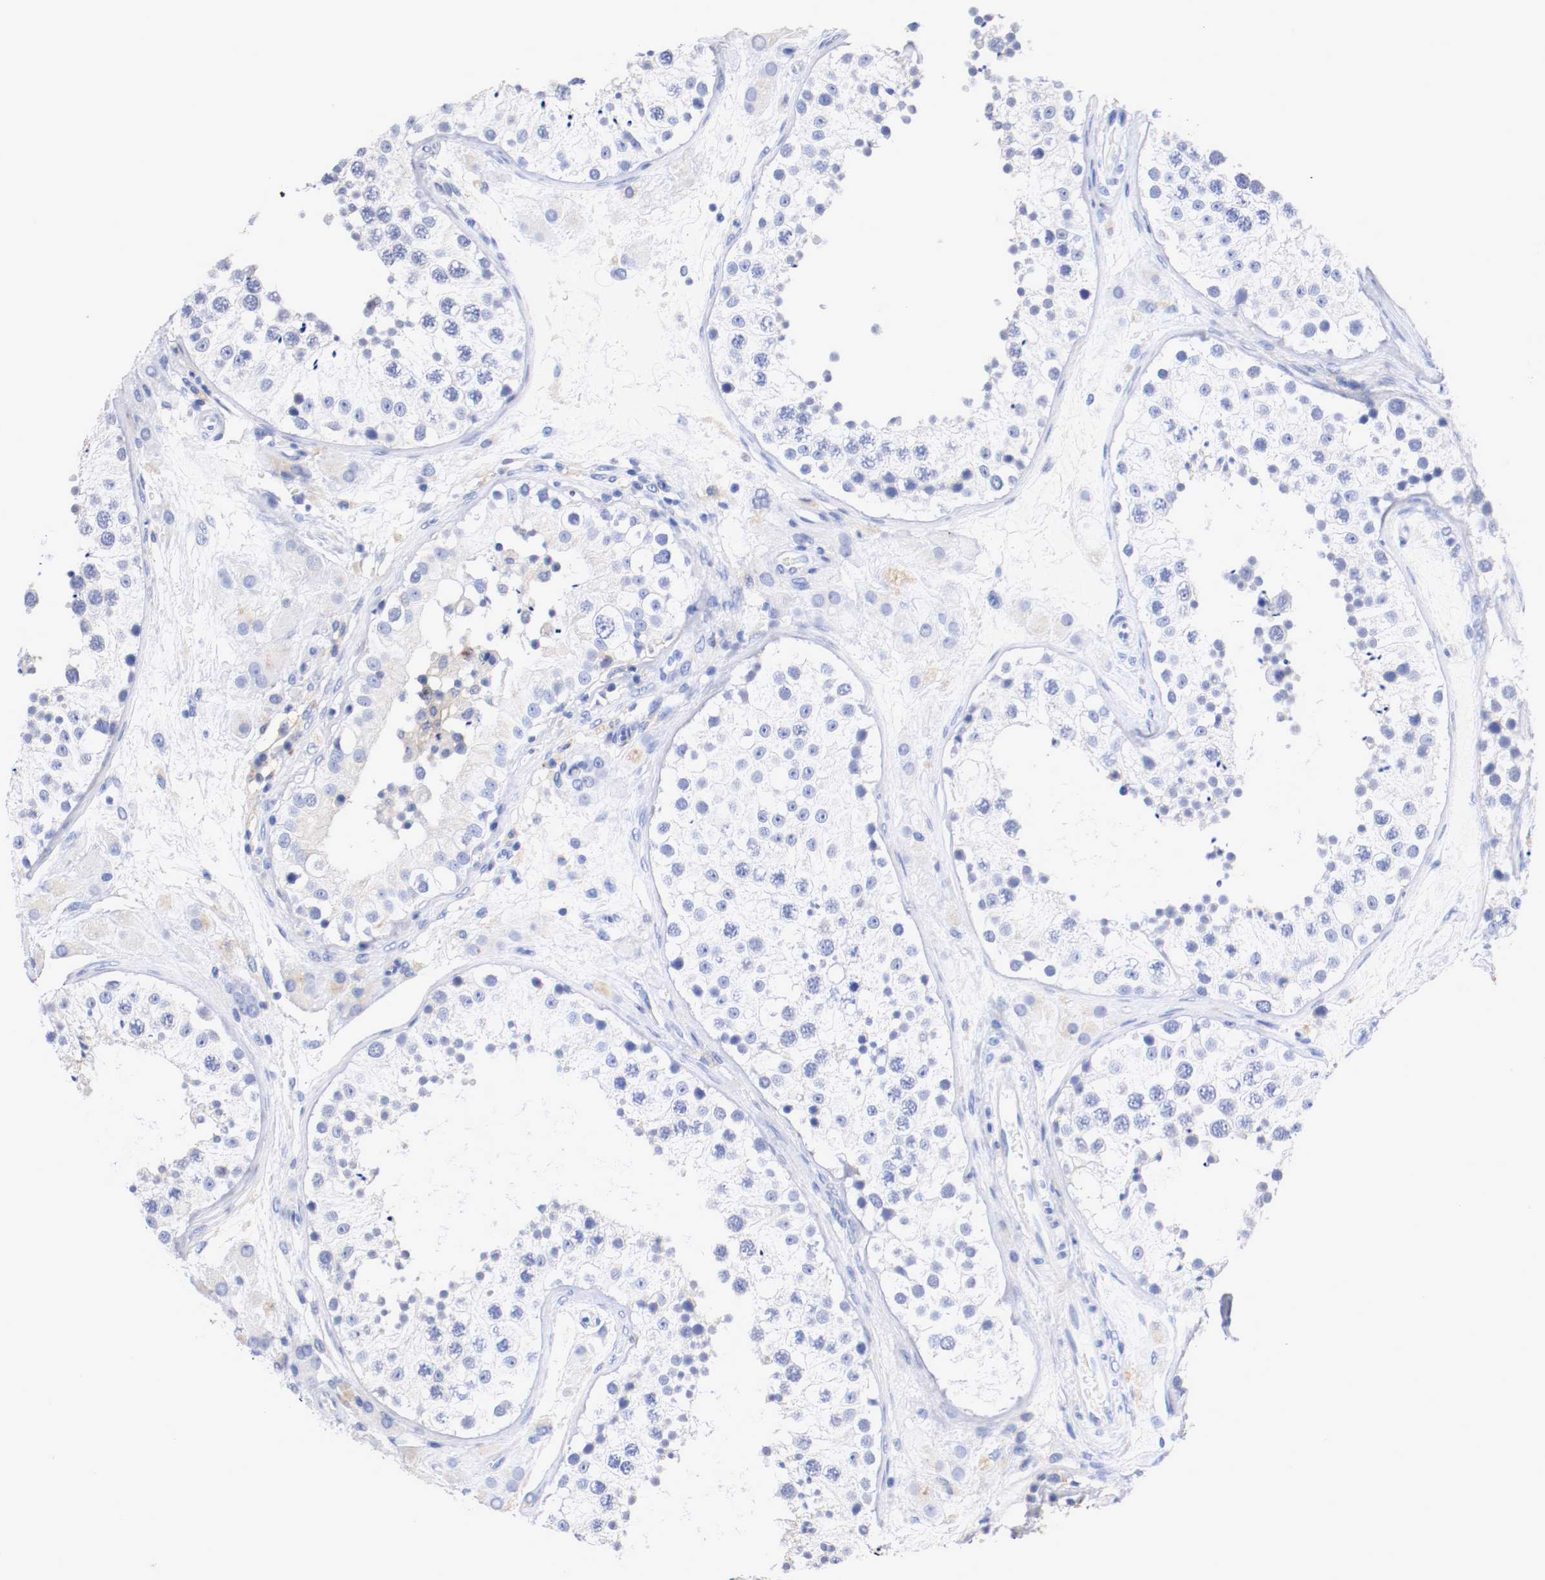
{"staining": {"intensity": "negative", "quantity": "none", "location": "none"}, "tissue": "testis", "cell_type": "Cells in seminiferous ducts", "image_type": "normal", "snomed": [{"axis": "morphology", "description": "Normal tissue, NOS"}, {"axis": "topography", "description": "Testis"}], "caption": "This is a histopathology image of IHC staining of benign testis, which shows no positivity in cells in seminiferous ducts.", "gene": "FGFBP1", "patient": {"sex": "male", "age": 26}}